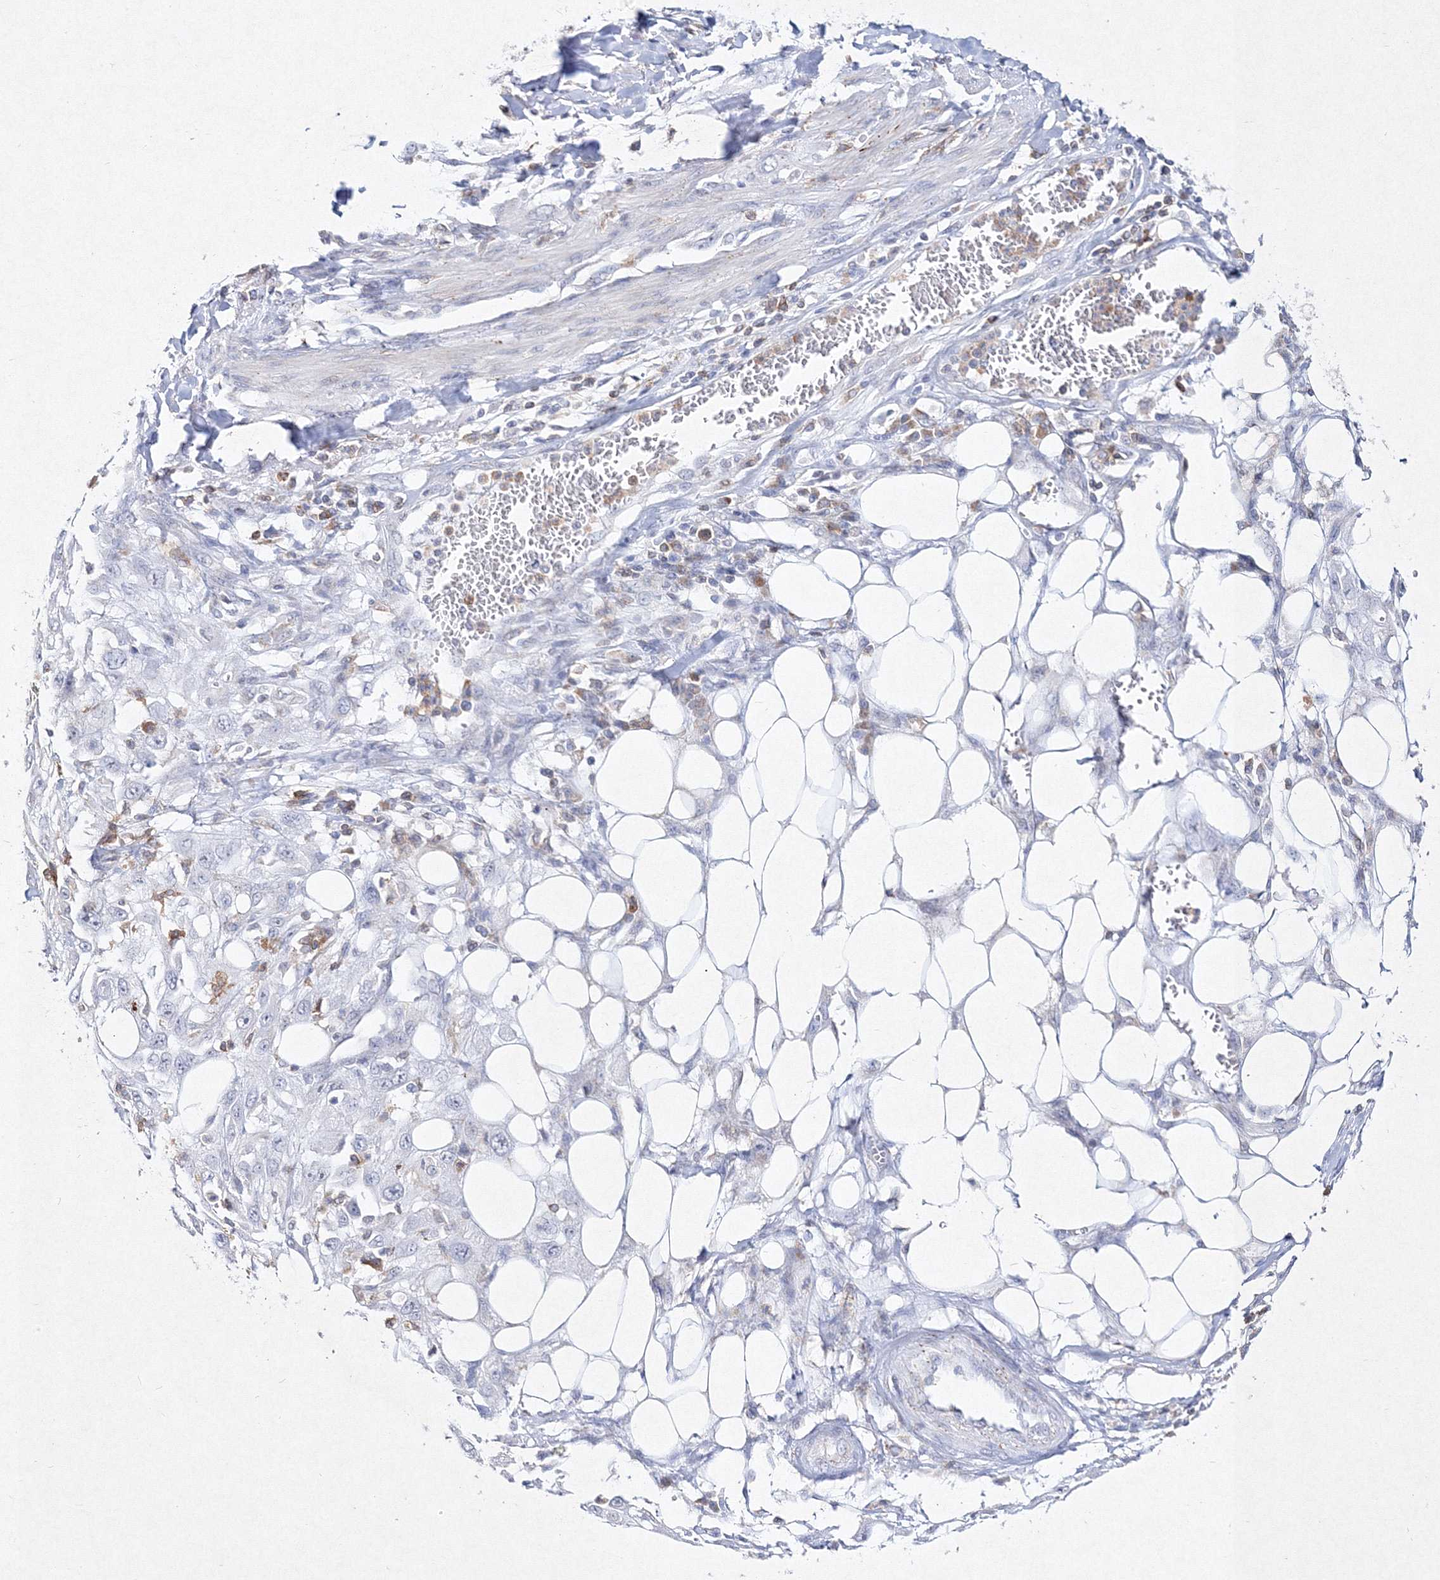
{"staining": {"intensity": "negative", "quantity": "none", "location": "none"}, "tissue": "skin cancer", "cell_type": "Tumor cells", "image_type": "cancer", "snomed": [{"axis": "morphology", "description": "Squamous cell carcinoma, NOS"}, {"axis": "topography", "description": "Skin"}], "caption": "This is an IHC micrograph of human skin cancer. There is no expression in tumor cells.", "gene": "HCST", "patient": {"sex": "male", "age": 75}}